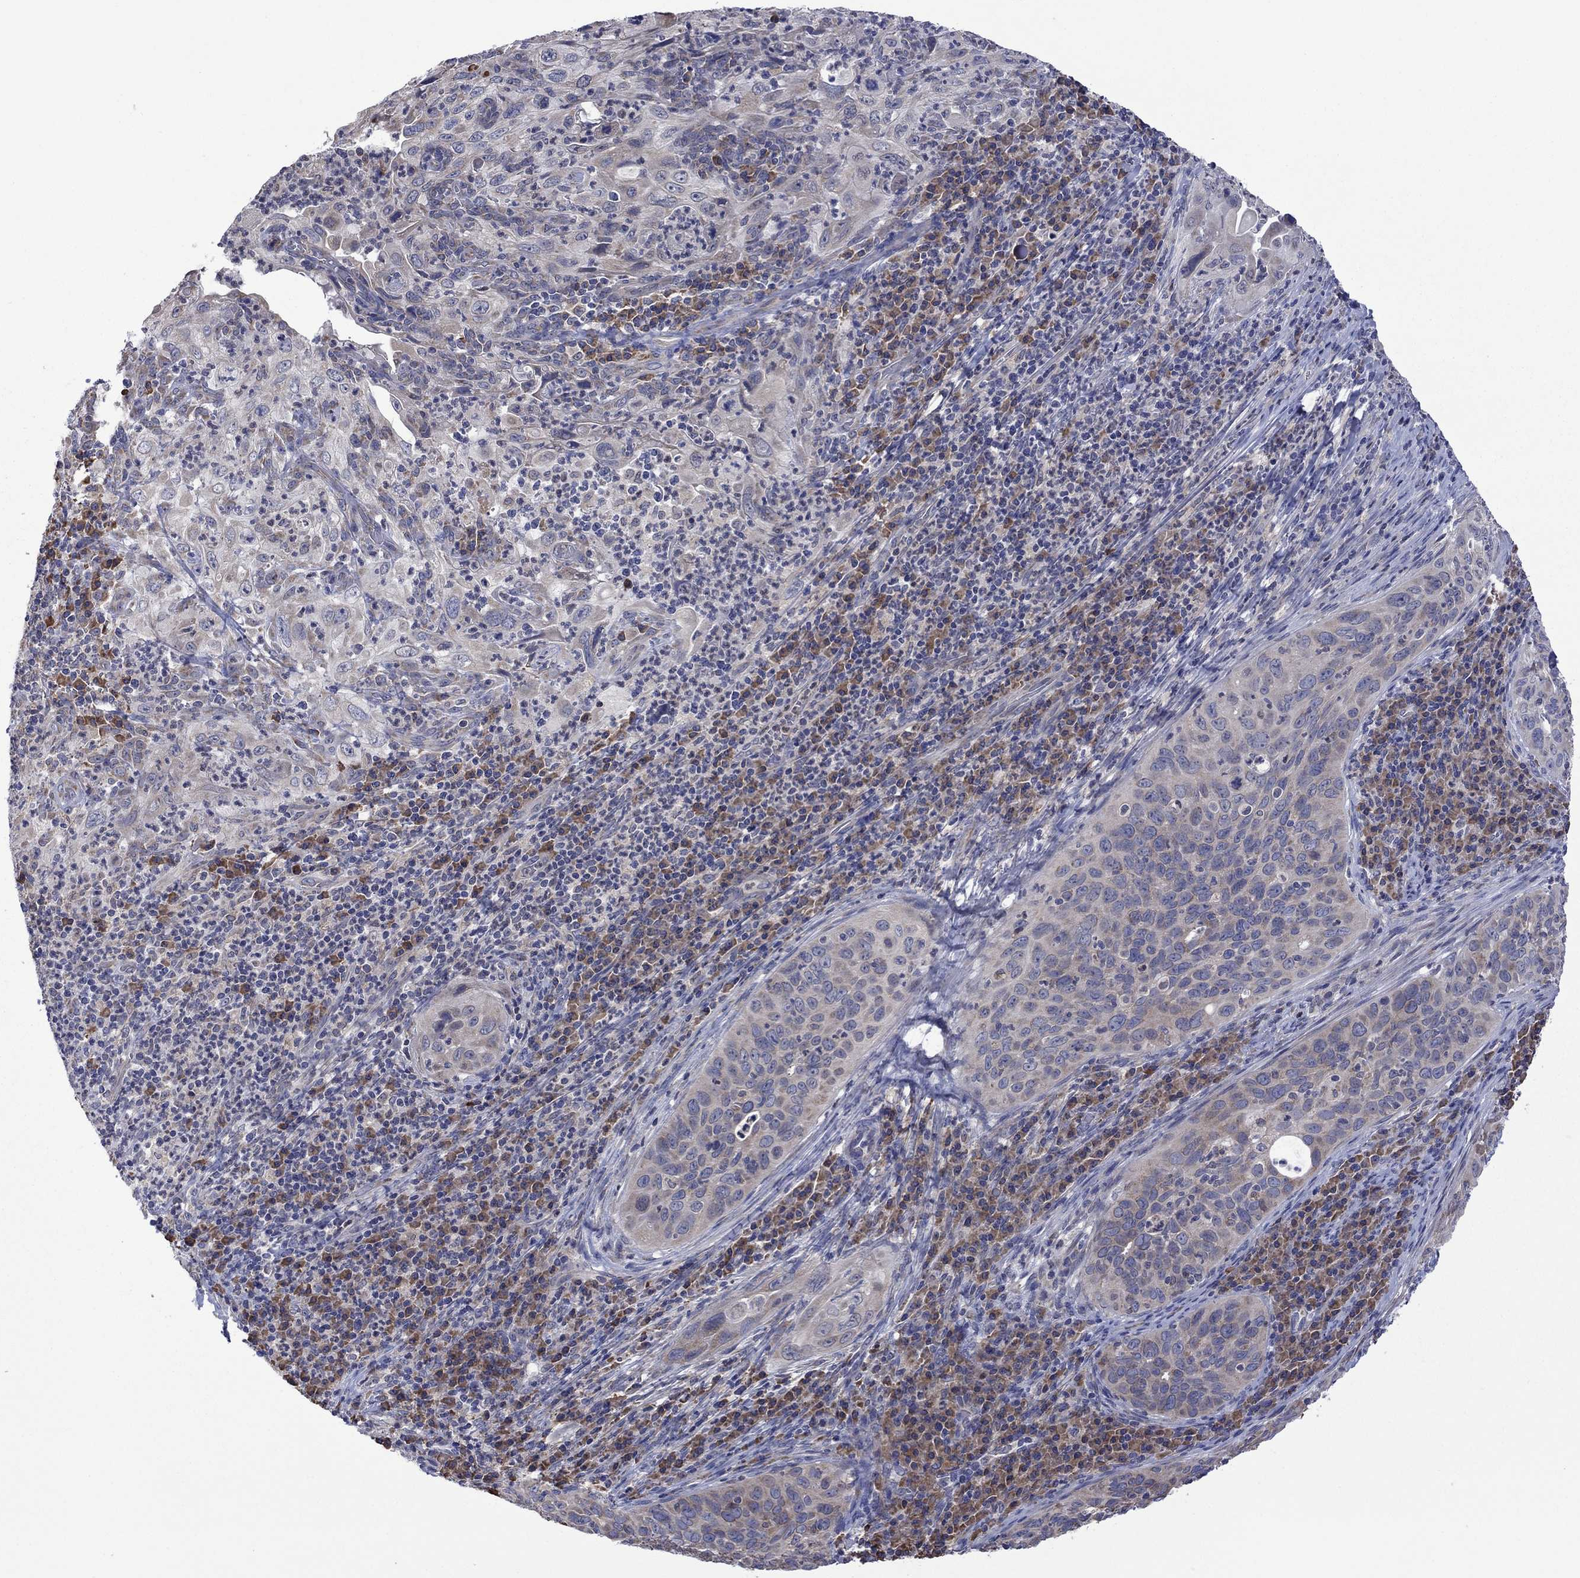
{"staining": {"intensity": "negative", "quantity": "none", "location": "none"}, "tissue": "cervical cancer", "cell_type": "Tumor cells", "image_type": "cancer", "snomed": [{"axis": "morphology", "description": "Squamous cell carcinoma, NOS"}, {"axis": "topography", "description": "Cervix"}], "caption": "There is no significant expression in tumor cells of cervical cancer (squamous cell carcinoma). Nuclei are stained in blue.", "gene": "FURIN", "patient": {"sex": "female", "age": 26}}